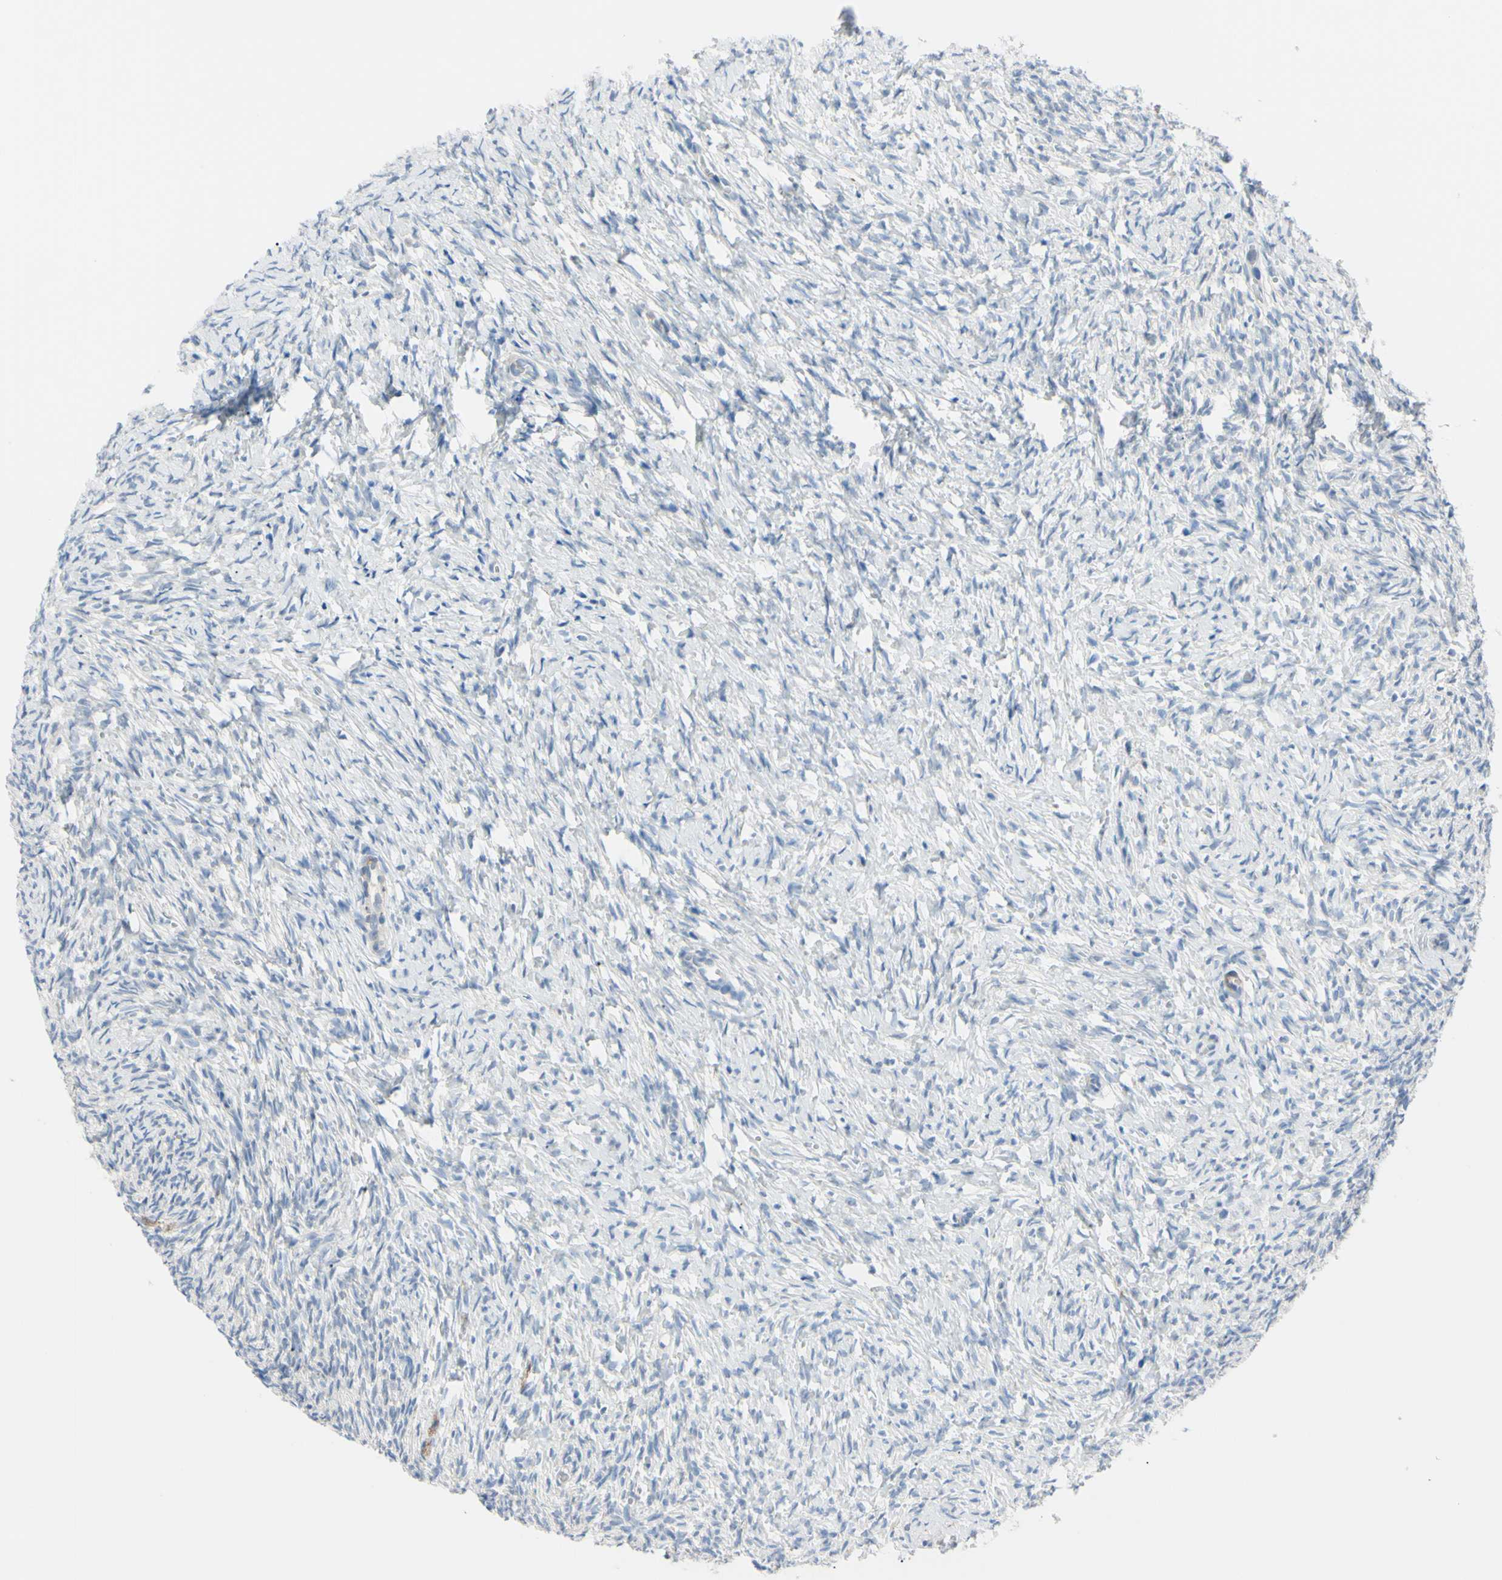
{"staining": {"intensity": "negative", "quantity": "none", "location": "none"}, "tissue": "ovary", "cell_type": "Ovarian stroma cells", "image_type": "normal", "snomed": [{"axis": "morphology", "description": "Normal tissue, NOS"}, {"axis": "topography", "description": "Ovary"}], "caption": "A photomicrograph of human ovary is negative for staining in ovarian stroma cells. (DAB (3,3'-diaminobenzidine) immunohistochemistry (IHC) visualized using brightfield microscopy, high magnification).", "gene": "NOL3", "patient": {"sex": "female", "age": 35}}